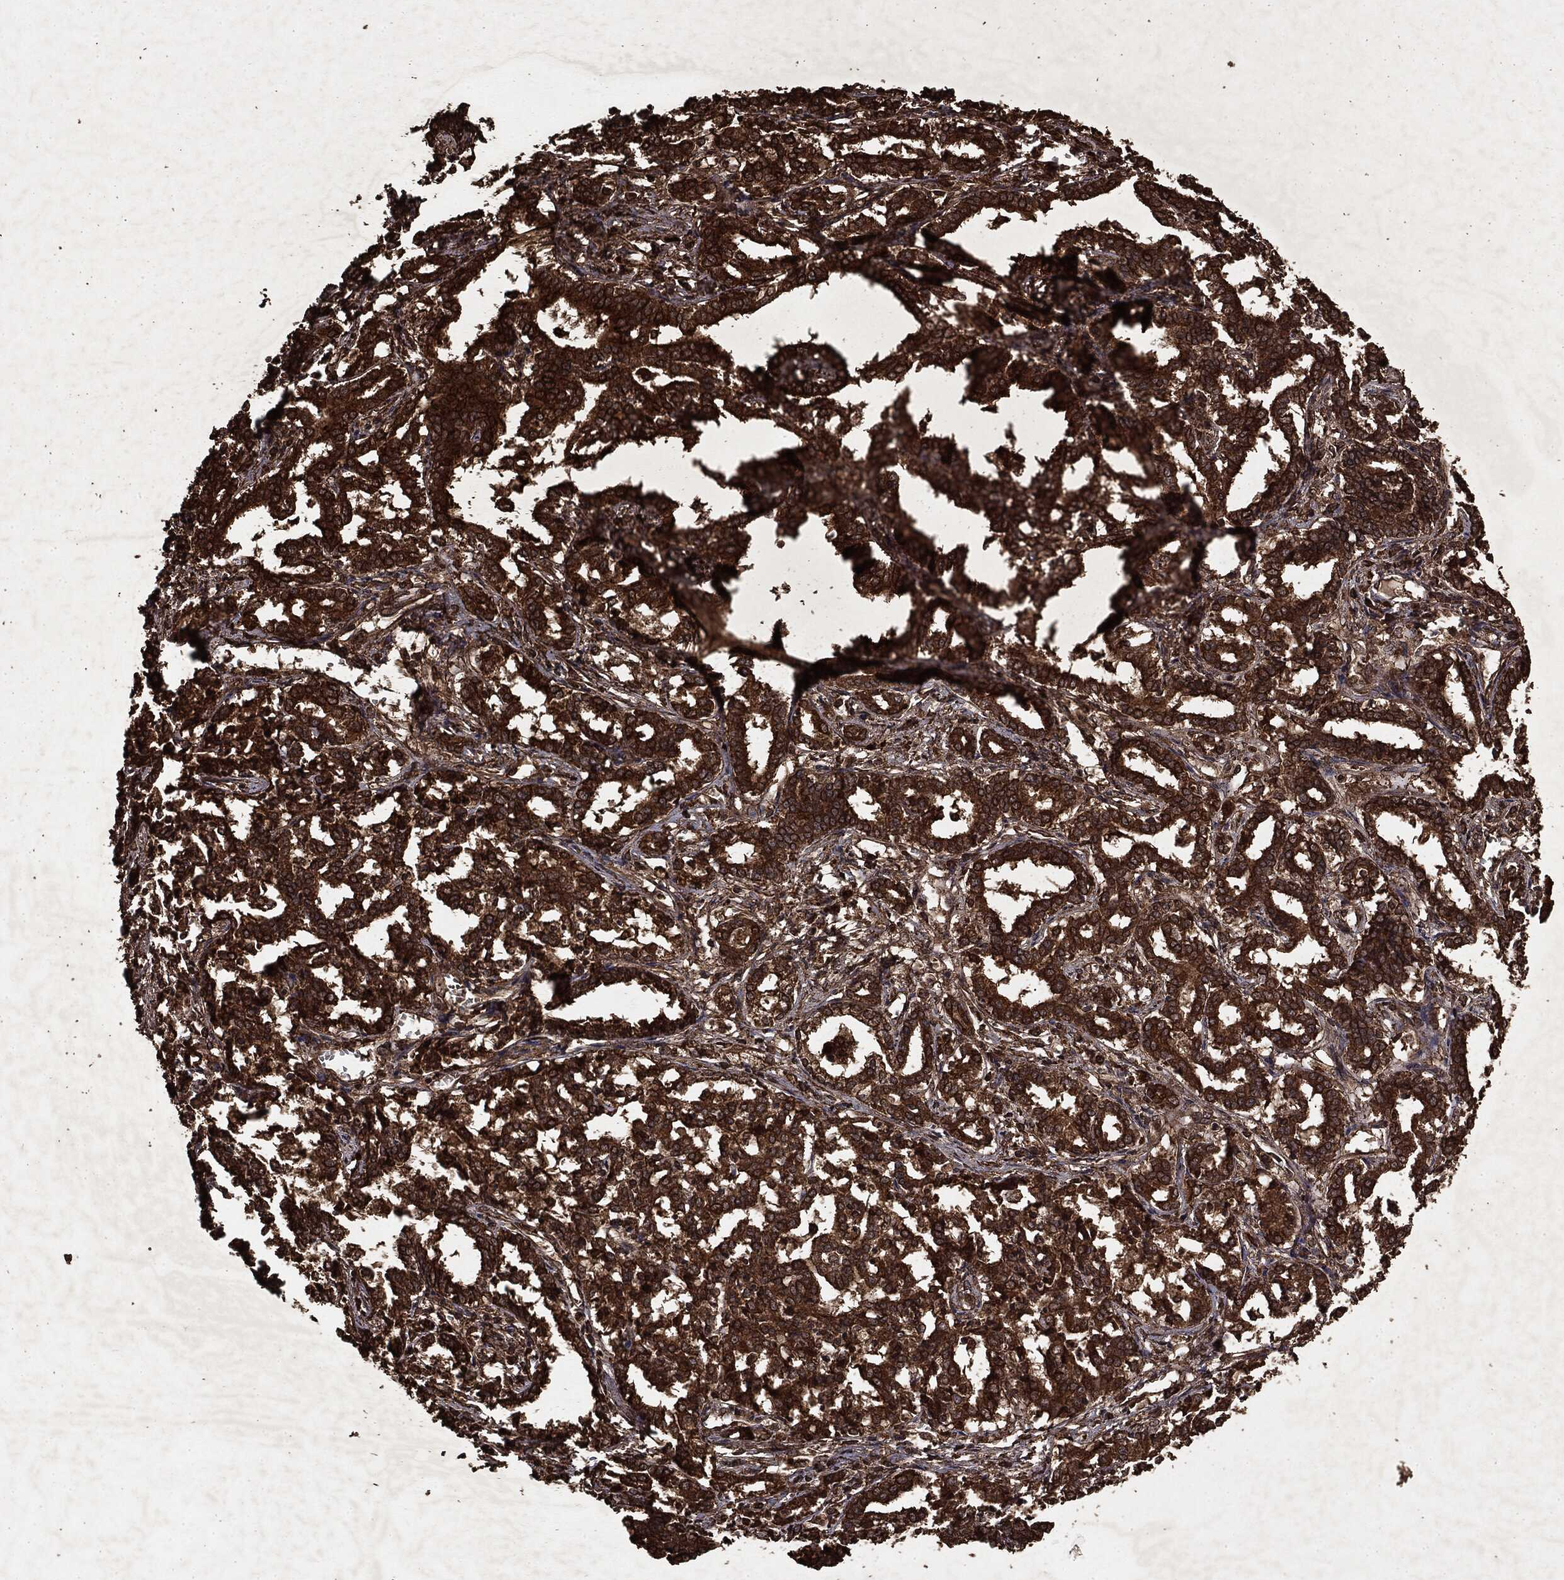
{"staining": {"intensity": "strong", "quantity": ">75%", "location": "cytoplasmic/membranous"}, "tissue": "liver cancer", "cell_type": "Tumor cells", "image_type": "cancer", "snomed": [{"axis": "morphology", "description": "Cholangiocarcinoma"}, {"axis": "topography", "description": "Liver"}], "caption": "Immunohistochemistry (DAB) staining of liver cholangiocarcinoma displays strong cytoplasmic/membranous protein staining in about >75% of tumor cells. Nuclei are stained in blue.", "gene": "ARAF", "patient": {"sex": "female", "age": 47}}